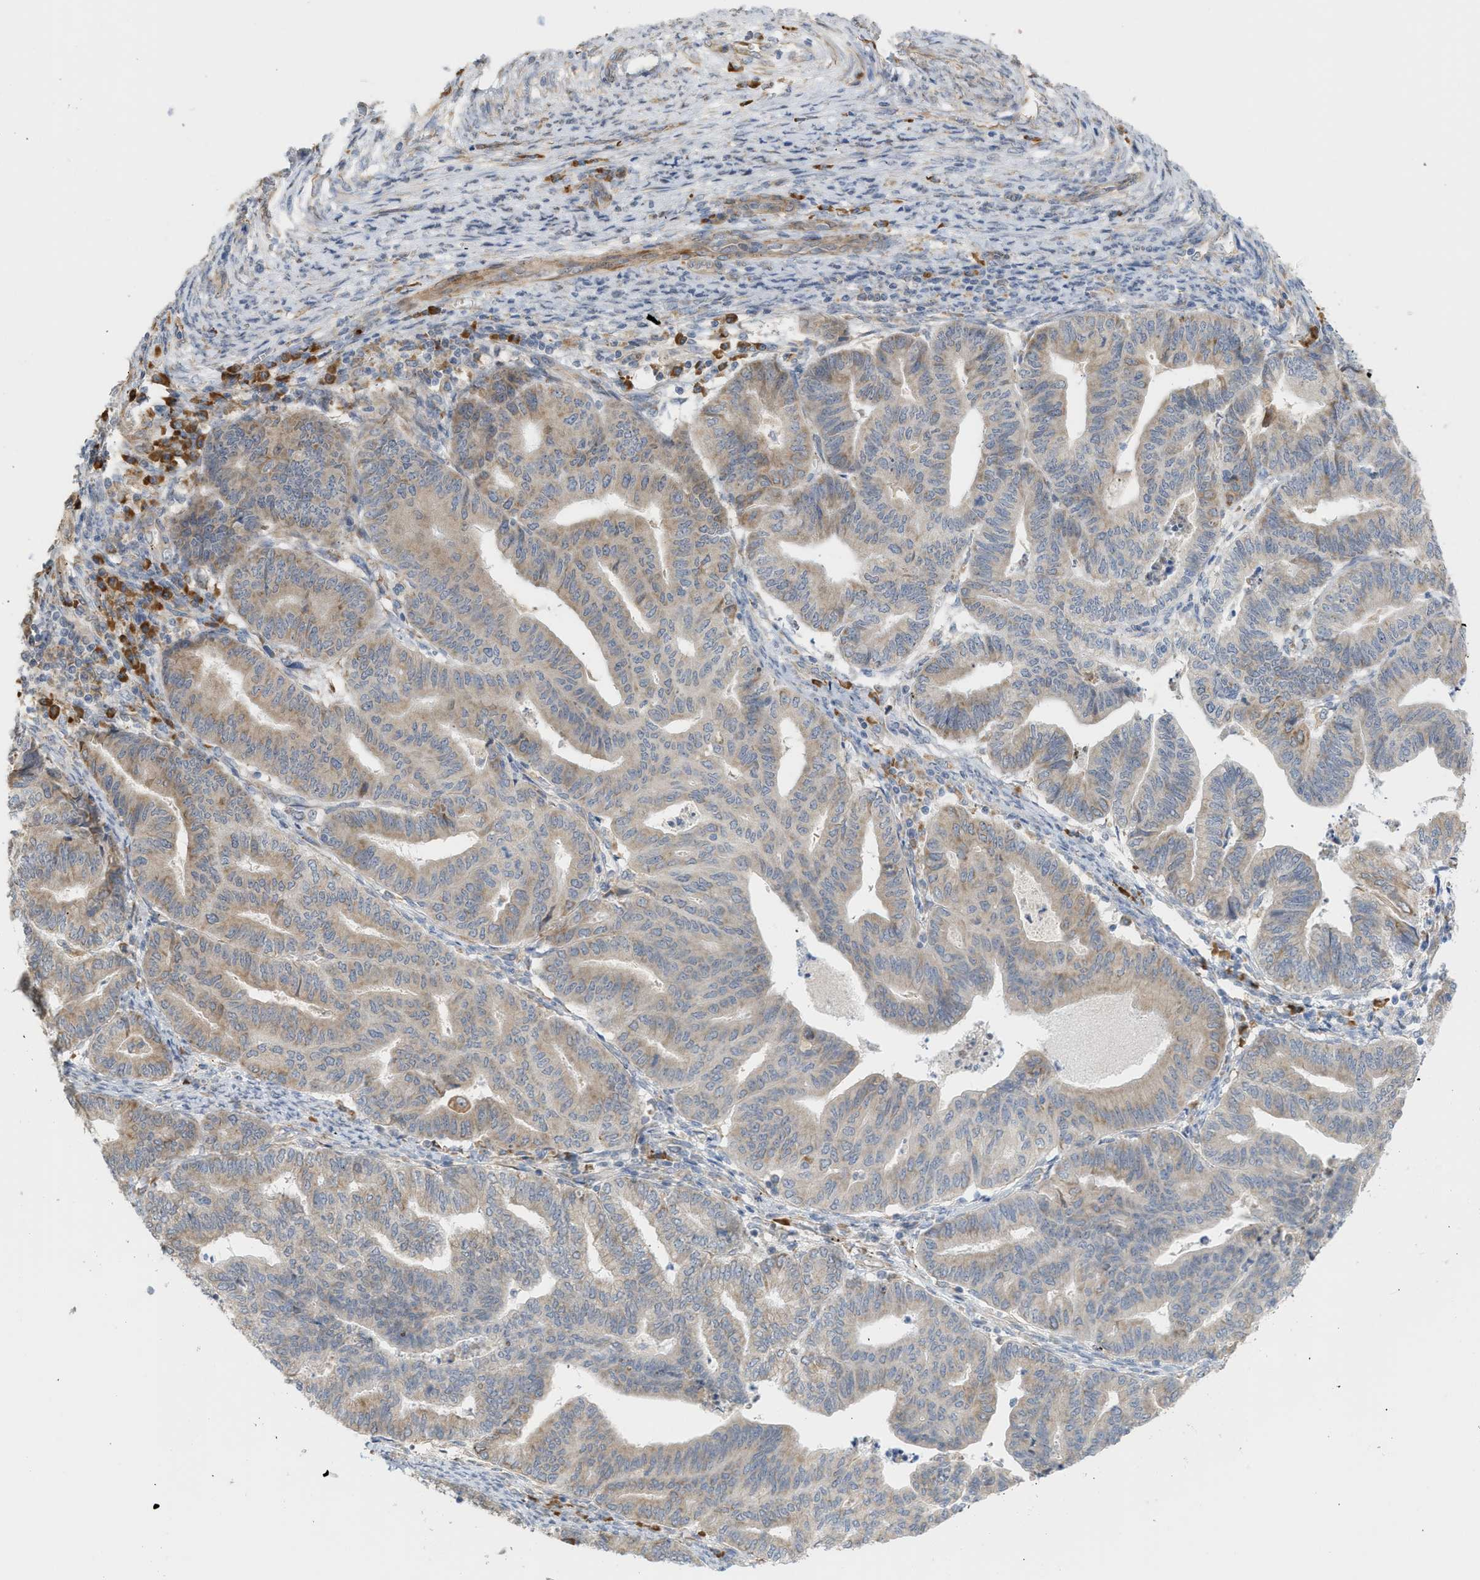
{"staining": {"intensity": "weak", "quantity": ">75%", "location": "cytoplasmic/membranous"}, "tissue": "endometrial cancer", "cell_type": "Tumor cells", "image_type": "cancer", "snomed": [{"axis": "morphology", "description": "Adenocarcinoma, NOS"}, {"axis": "topography", "description": "Endometrium"}], "caption": "Protein expression analysis of endometrial cancer (adenocarcinoma) displays weak cytoplasmic/membranous expression in about >75% of tumor cells.", "gene": "SVOP", "patient": {"sex": "female", "age": 79}}